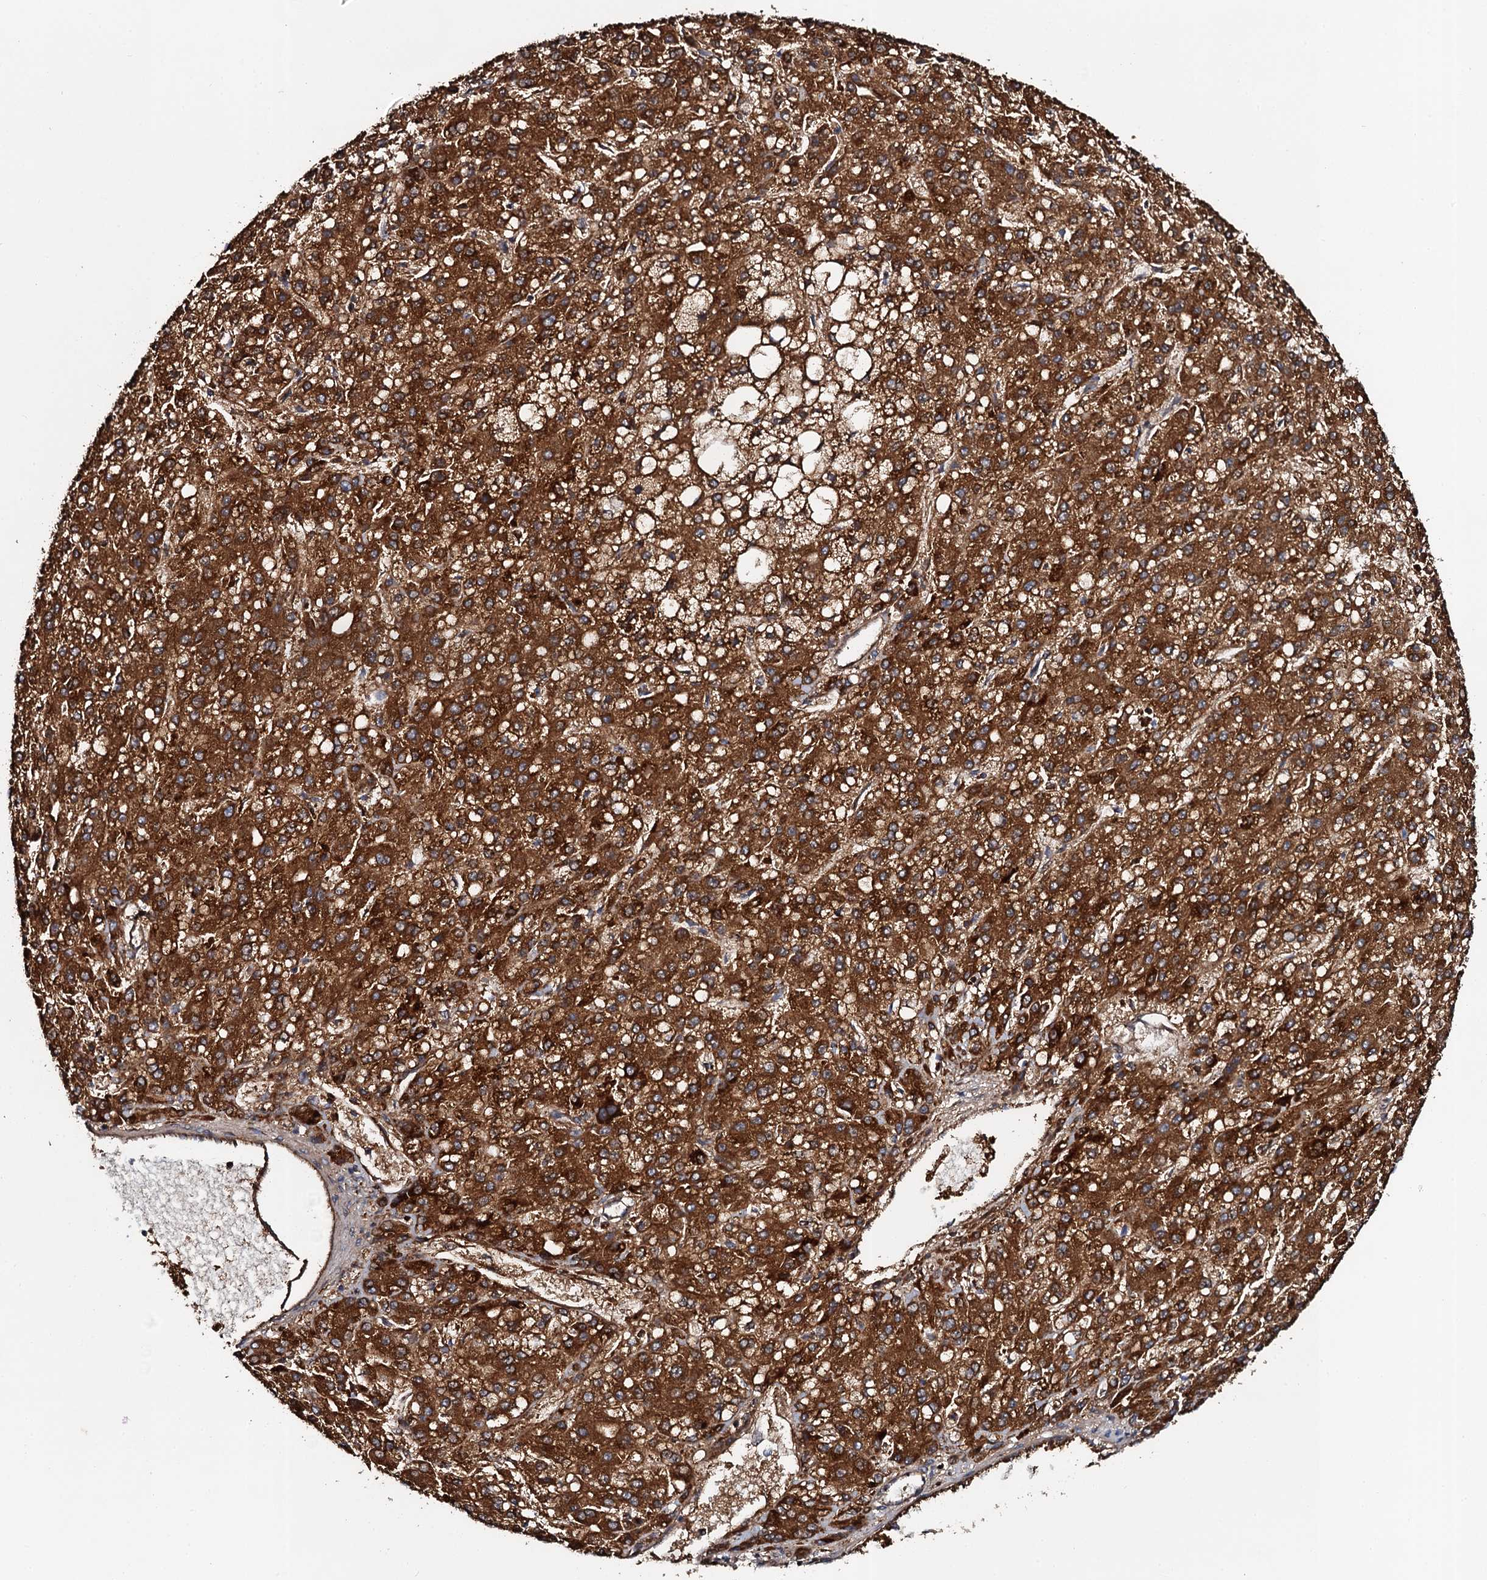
{"staining": {"intensity": "strong", "quantity": ">75%", "location": "cytoplasmic/membranous"}, "tissue": "liver cancer", "cell_type": "Tumor cells", "image_type": "cancer", "snomed": [{"axis": "morphology", "description": "Carcinoma, Hepatocellular, NOS"}, {"axis": "topography", "description": "Liver"}], "caption": "Brown immunohistochemical staining in liver cancer reveals strong cytoplasmic/membranous staining in about >75% of tumor cells. Immunohistochemistry (ihc) stains the protein in brown and the nuclei are stained blue.", "gene": "GLCE", "patient": {"sex": "male", "age": 67}}